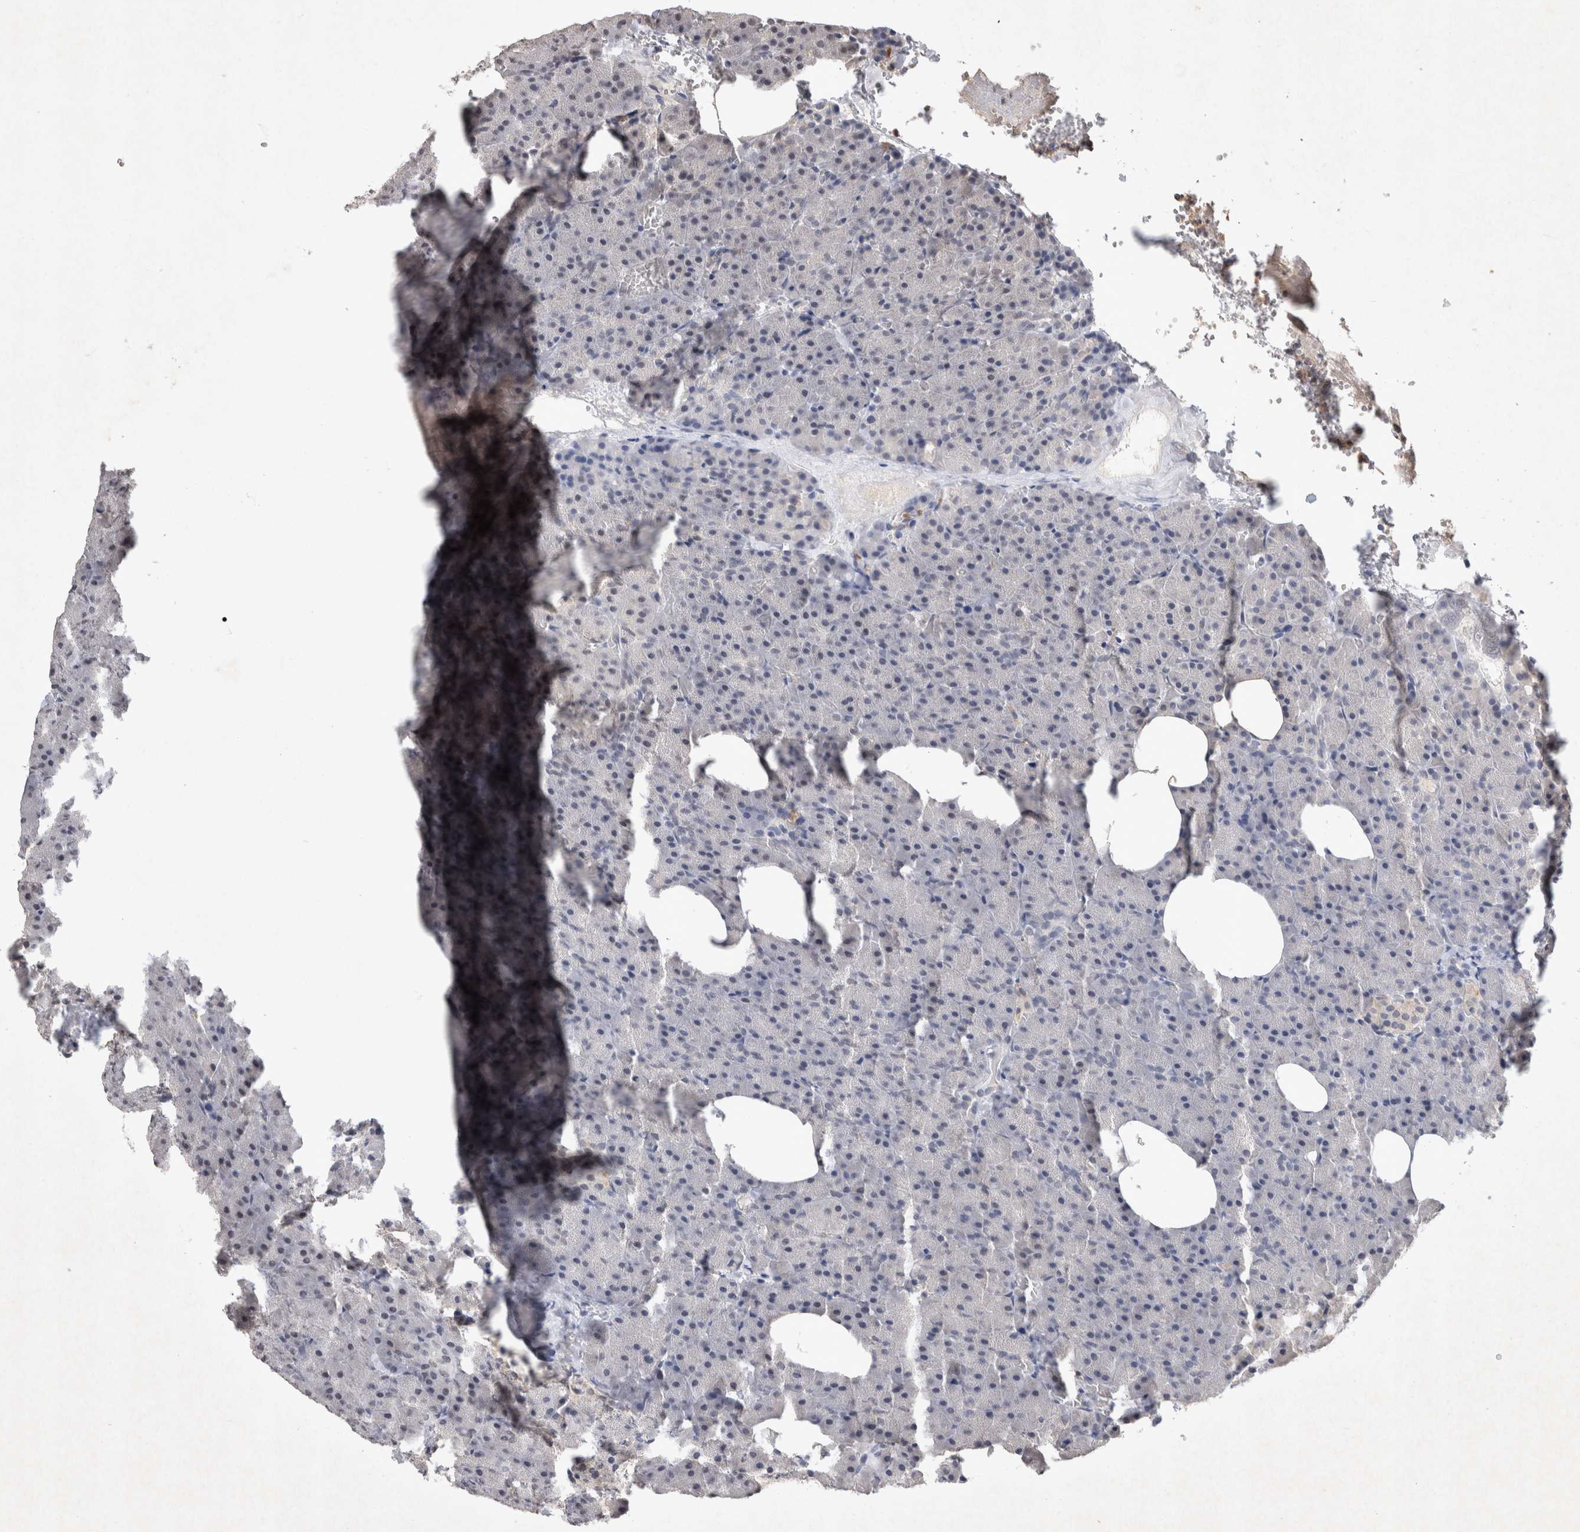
{"staining": {"intensity": "weak", "quantity": "25%-75%", "location": "nuclear"}, "tissue": "pancreas", "cell_type": "Exocrine glandular cells", "image_type": "normal", "snomed": [{"axis": "morphology", "description": "Normal tissue, NOS"}, {"axis": "morphology", "description": "Carcinoid, malignant, NOS"}, {"axis": "topography", "description": "Pancreas"}], "caption": "DAB (3,3'-diaminobenzidine) immunohistochemical staining of benign human pancreas displays weak nuclear protein expression in about 25%-75% of exocrine glandular cells. (Stains: DAB in brown, nuclei in blue, Microscopy: brightfield microscopy at high magnification).", "gene": "XRCC5", "patient": {"sex": "female", "age": 35}}